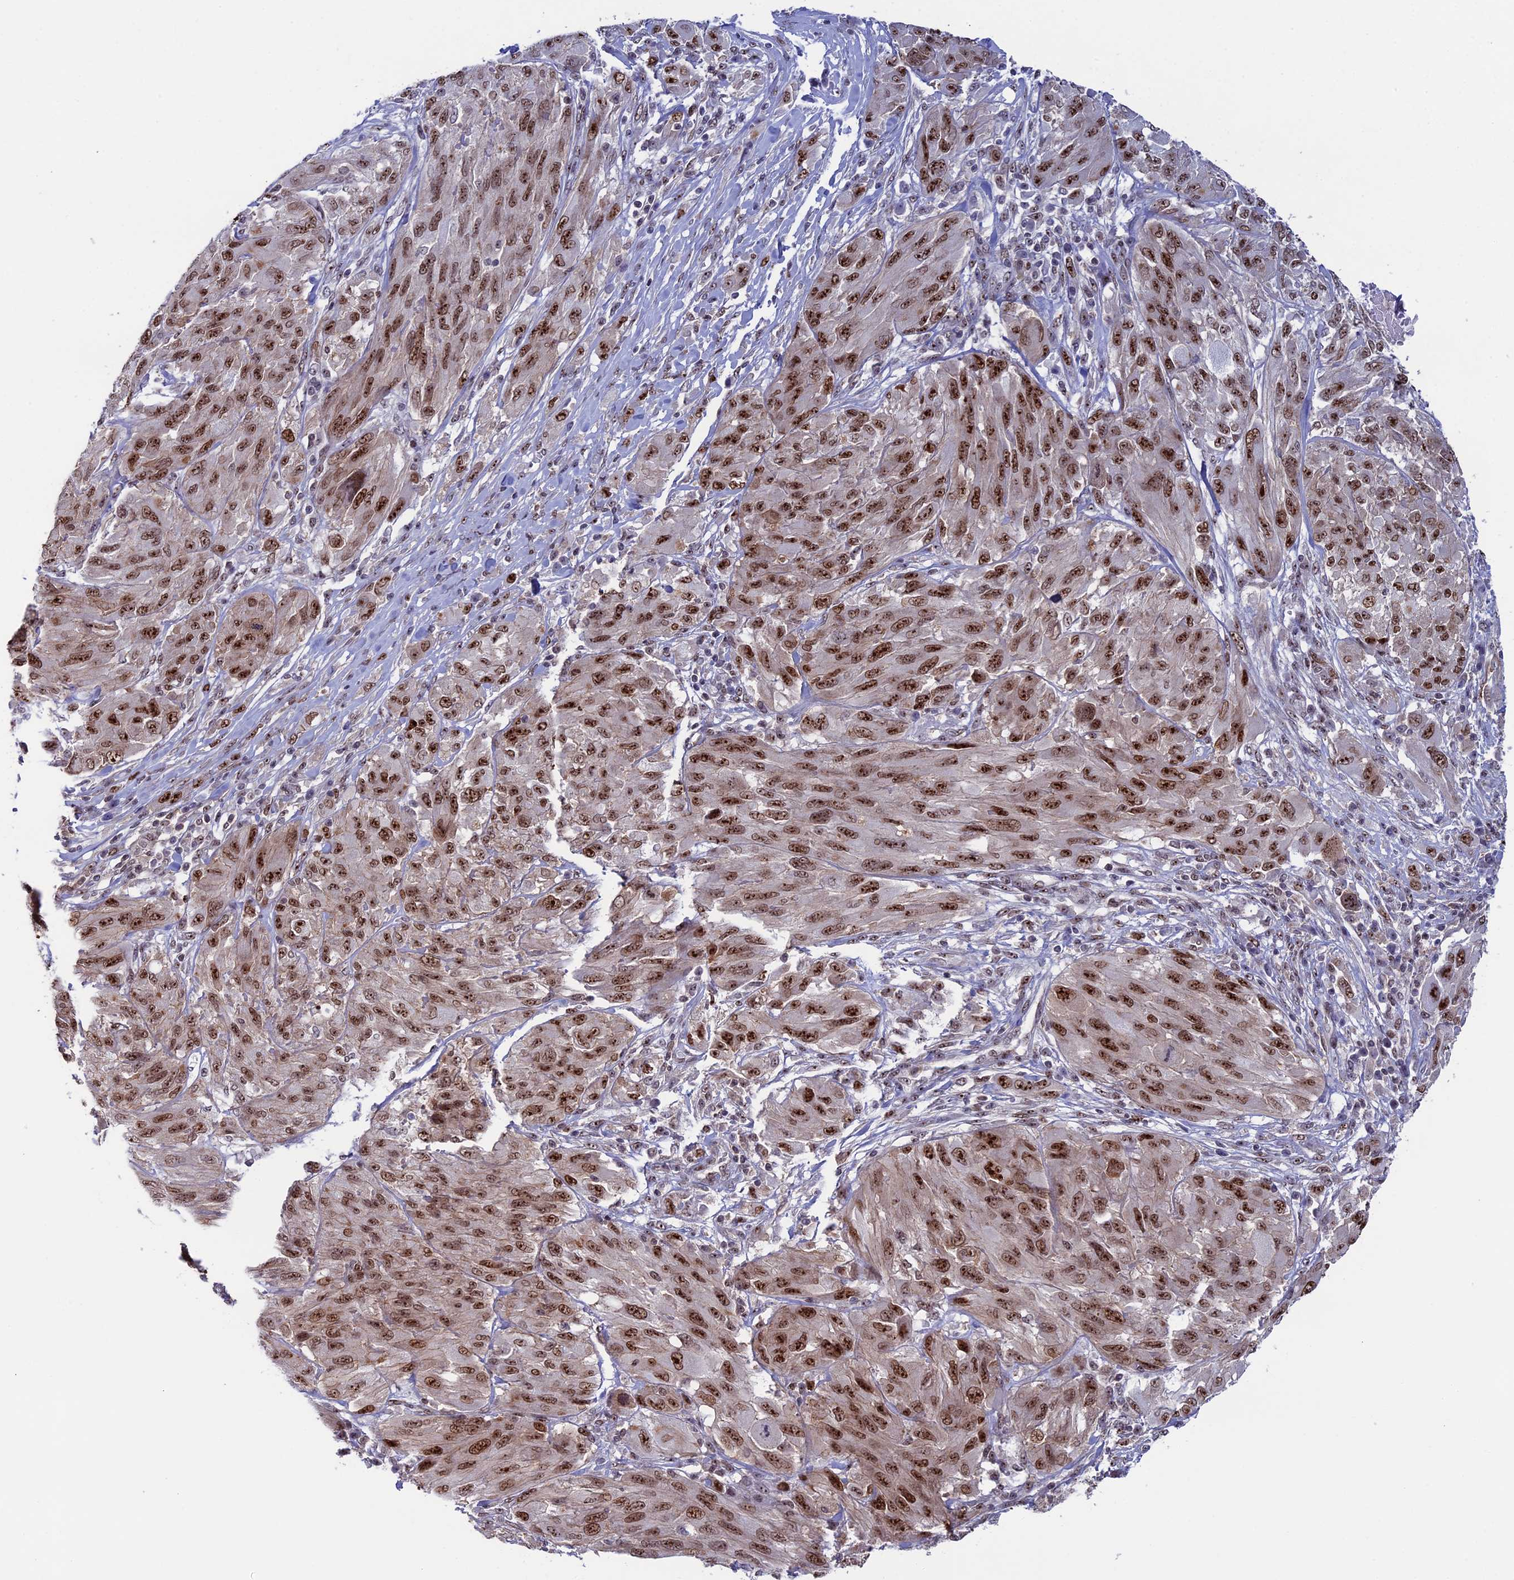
{"staining": {"intensity": "moderate", "quantity": ">75%", "location": "nuclear"}, "tissue": "melanoma", "cell_type": "Tumor cells", "image_type": "cancer", "snomed": [{"axis": "morphology", "description": "Malignant melanoma, NOS"}, {"axis": "topography", "description": "Skin"}], "caption": "Immunohistochemistry staining of melanoma, which exhibits medium levels of moderate nuclear staining in approximately >75% of tumor cells indicating moderate nuclear protein staining. The staining was performed using DAB (brown) for protein detection and nuclei were counterstained in hematoxylin (blue).", "gene": "CCDC86", "patient": {"sex": "female", "age": 91}}